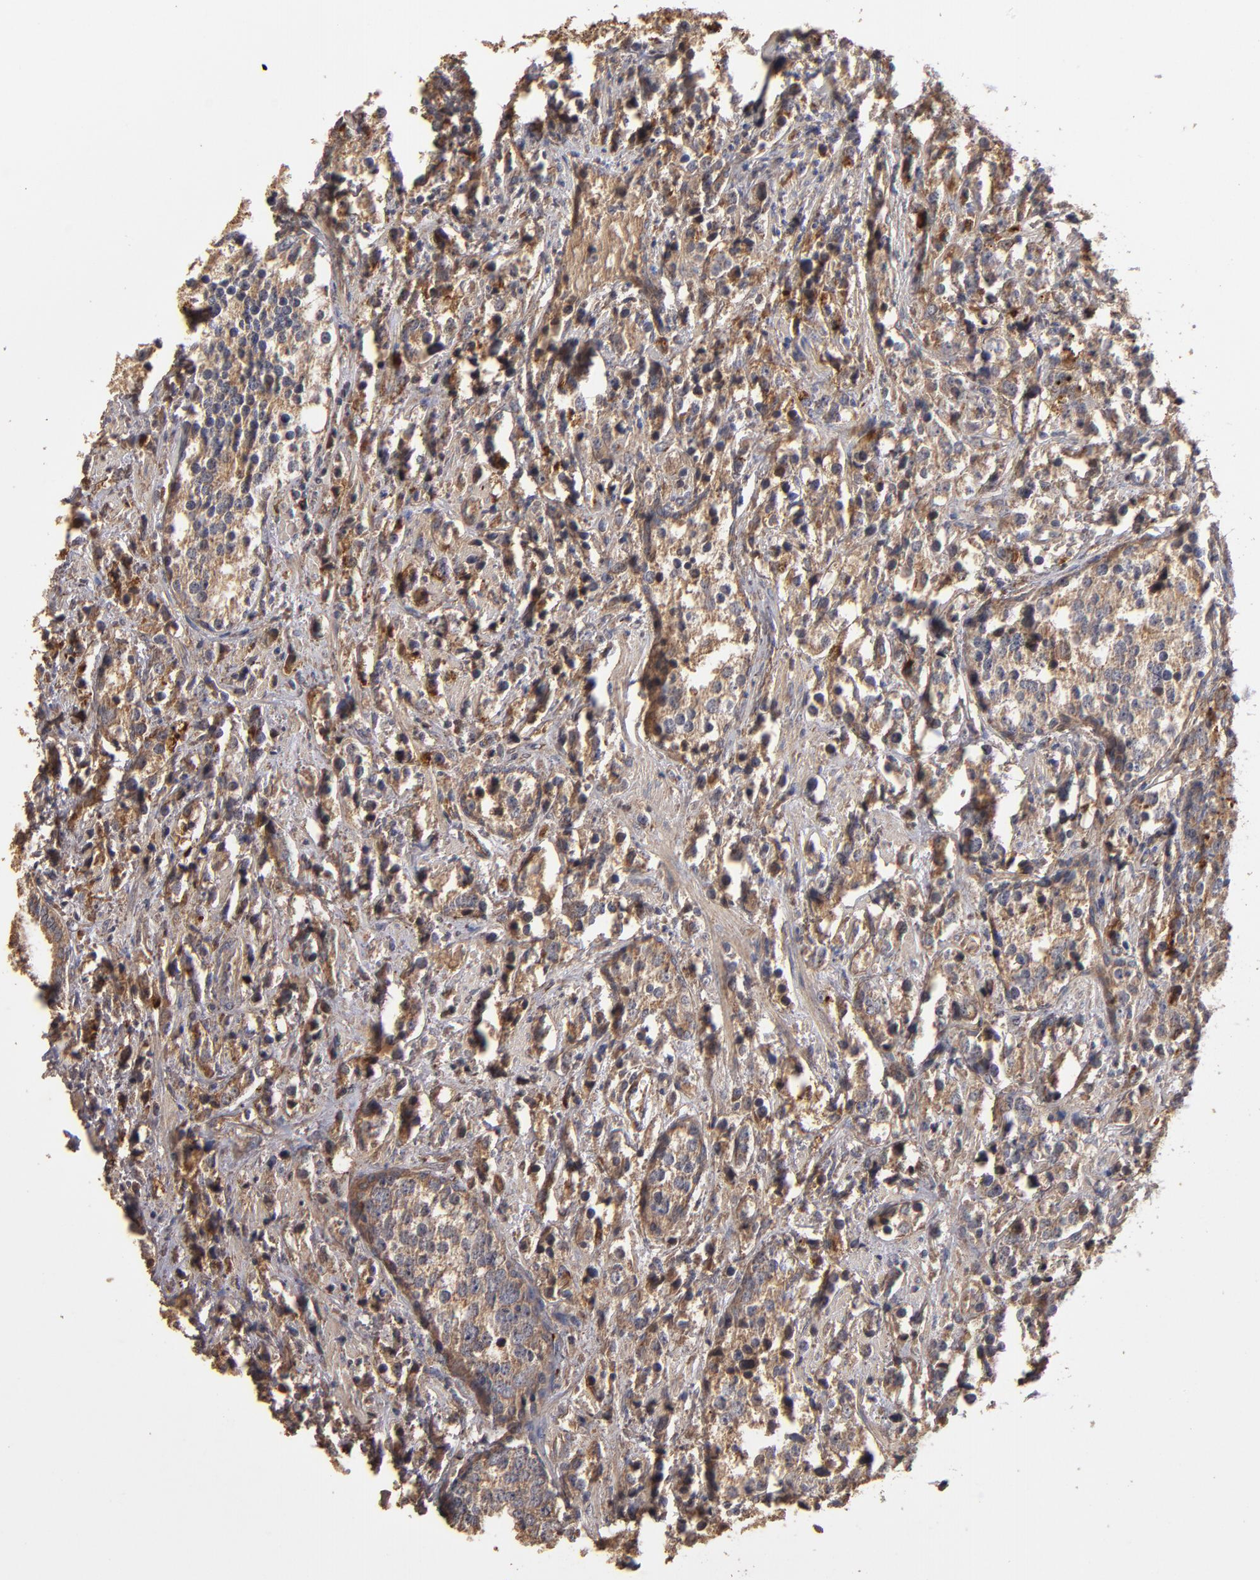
{"staining": {"intensity": "strong", "quantity": ">75%", "location": "cytoplasmic/membranous"}, "tissue": "prostate cancer", "cell_type": "Tumor cells", "image_type": "cancer", "snomed": [{"axis": "morphology", "description": "Adenocarcinoma, High grade"}, {"axis": "topography", "description": "Prostate"}], "caption": "Protein staining demonstrates strong cytoplasmic/membranous positivity in about >75% of tumor cells in prostate high-grade adenocarcinoma.", "gene": "DIPK2B", "patient": {"sex": "male", "age": 71}}